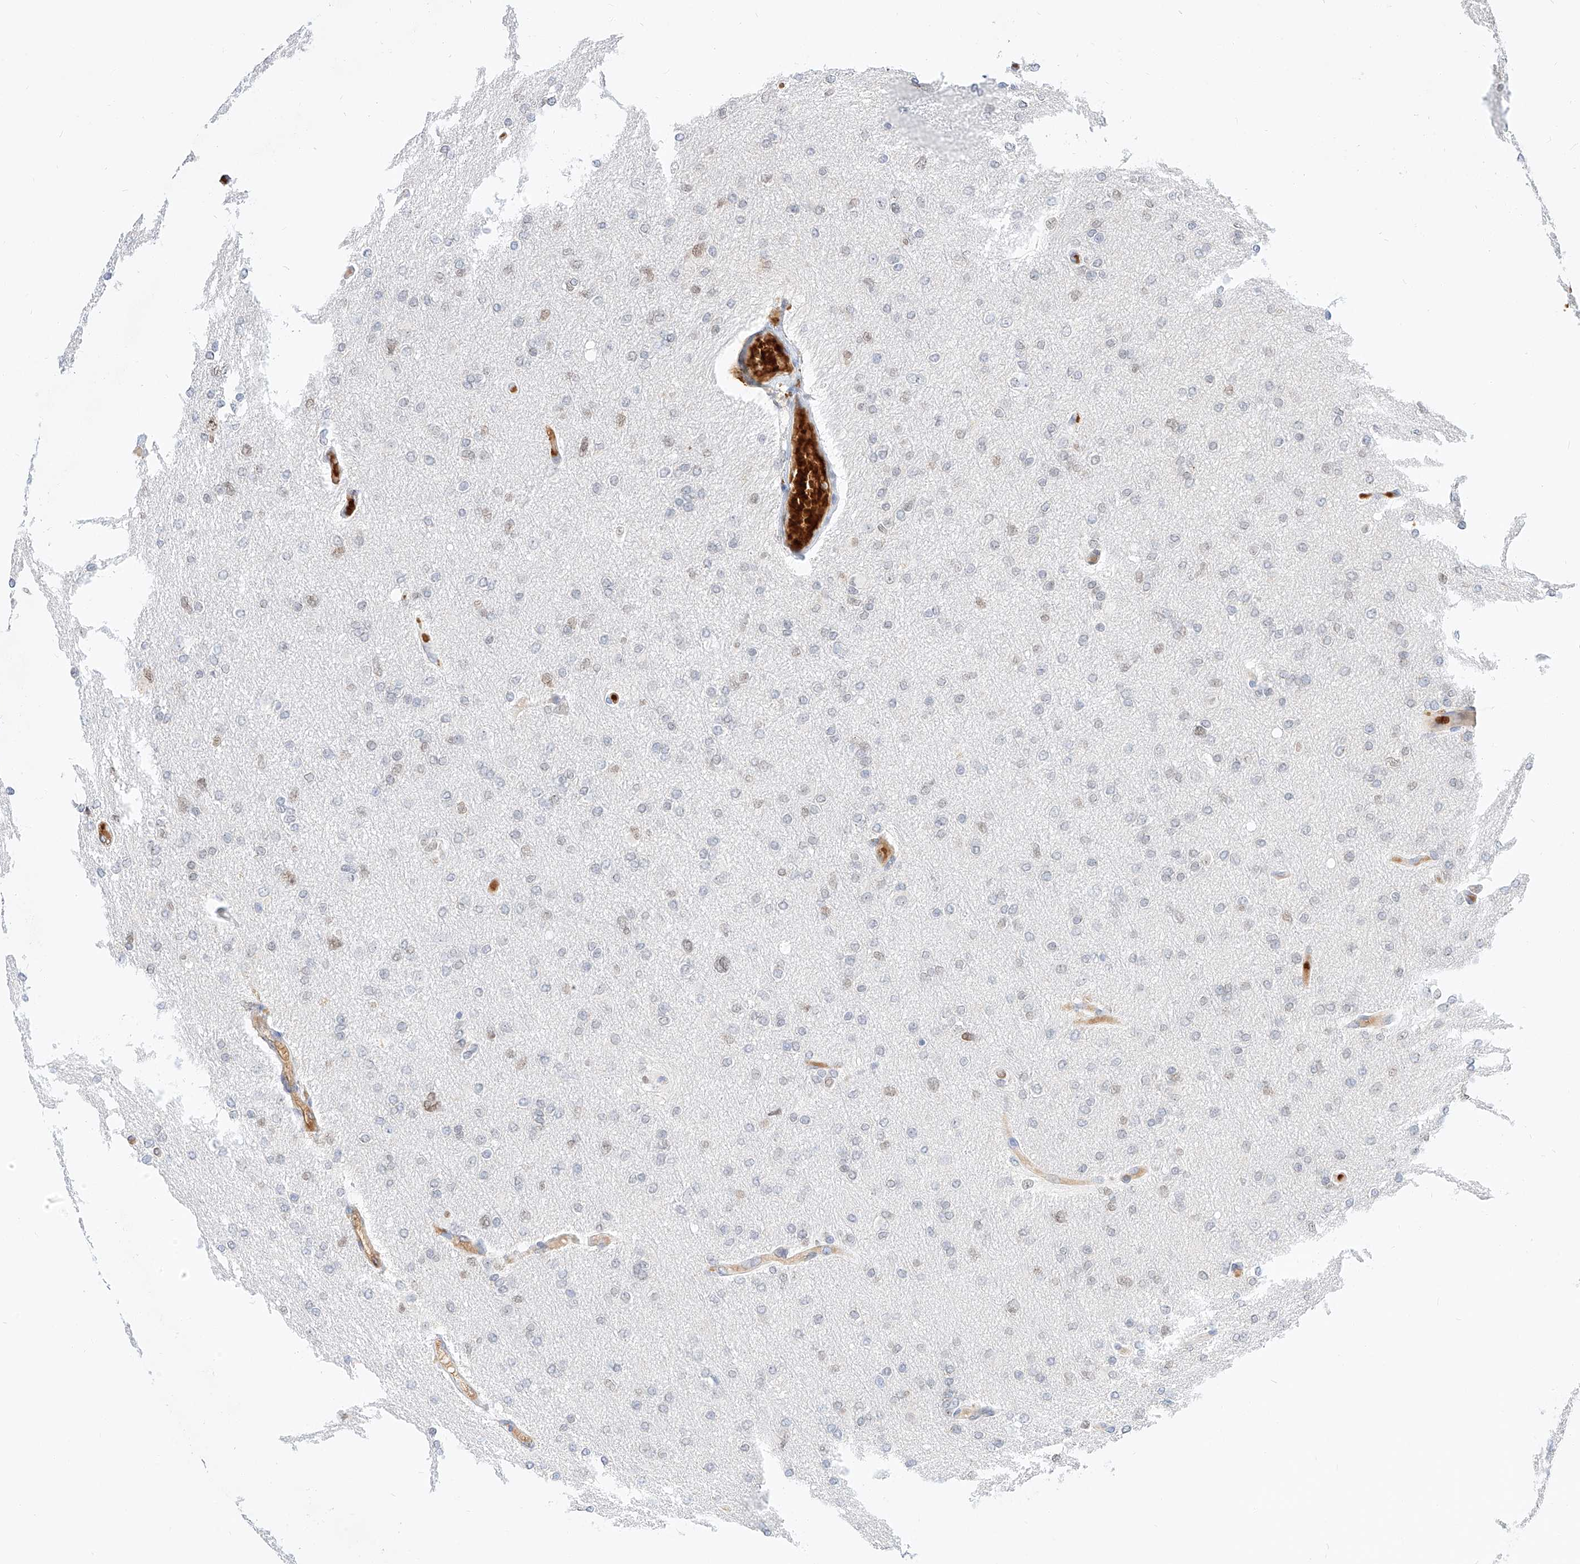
{"staining": {"intensity": "weak", "quantity": "<25%", "location": "nuclear"}, "tissue": "glioma", "cell_type": "Tumor cells", "image_type": "cancer", "snomed": [{"axis": "morphology", "description": "Glioma, malignant, High grade"}, {"axis": "topography", "description": "Cerebral cortex"}], "caption": "Tumor cells show no significant staining in glioma.", "gene": "CBX8", "patient": {"sex": "female", "age": 36}}